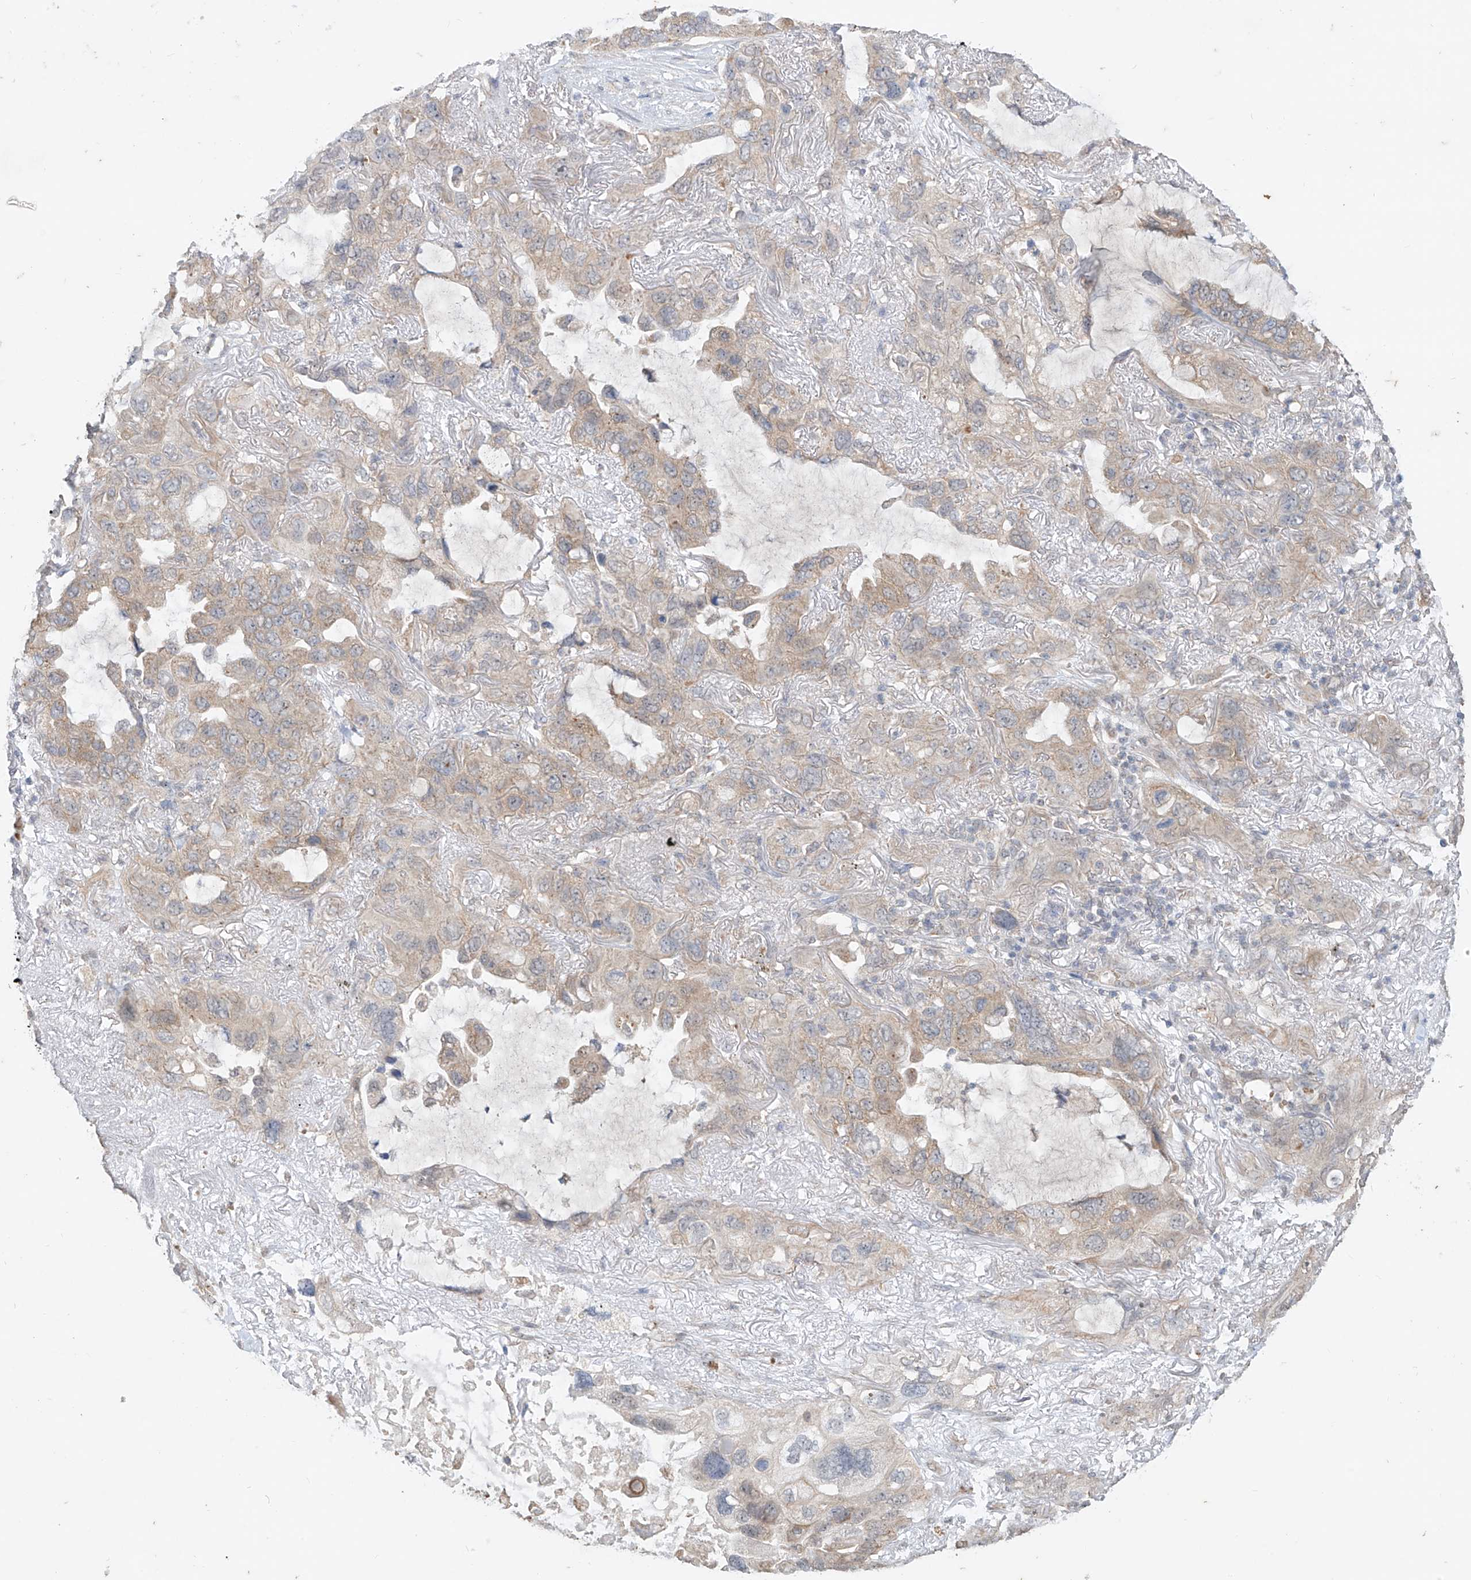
{"staining": {"intensity": "weak", "quantity": "25%-75%", "location": "cytoplasmic/membranous"}, "tissue": "lung cancer", "cell_type": "Tumor cells", "image_type": "cancer", "snomed": [{"axis": "morphology", "description": "Squamous cell carcinoma, NOS"}, {"axis": "topography", "description": "Lung"}], "caption": "Immunohistochemical staining of human lung cancer (squamous cell carcinoma) exhibits low levels of weak cytoplasmic/membranous protein positivity in approximately 25%-75% of tumor cells.", "gene": "MTUS2", "patient": {"sex": "female", "age": 73}}